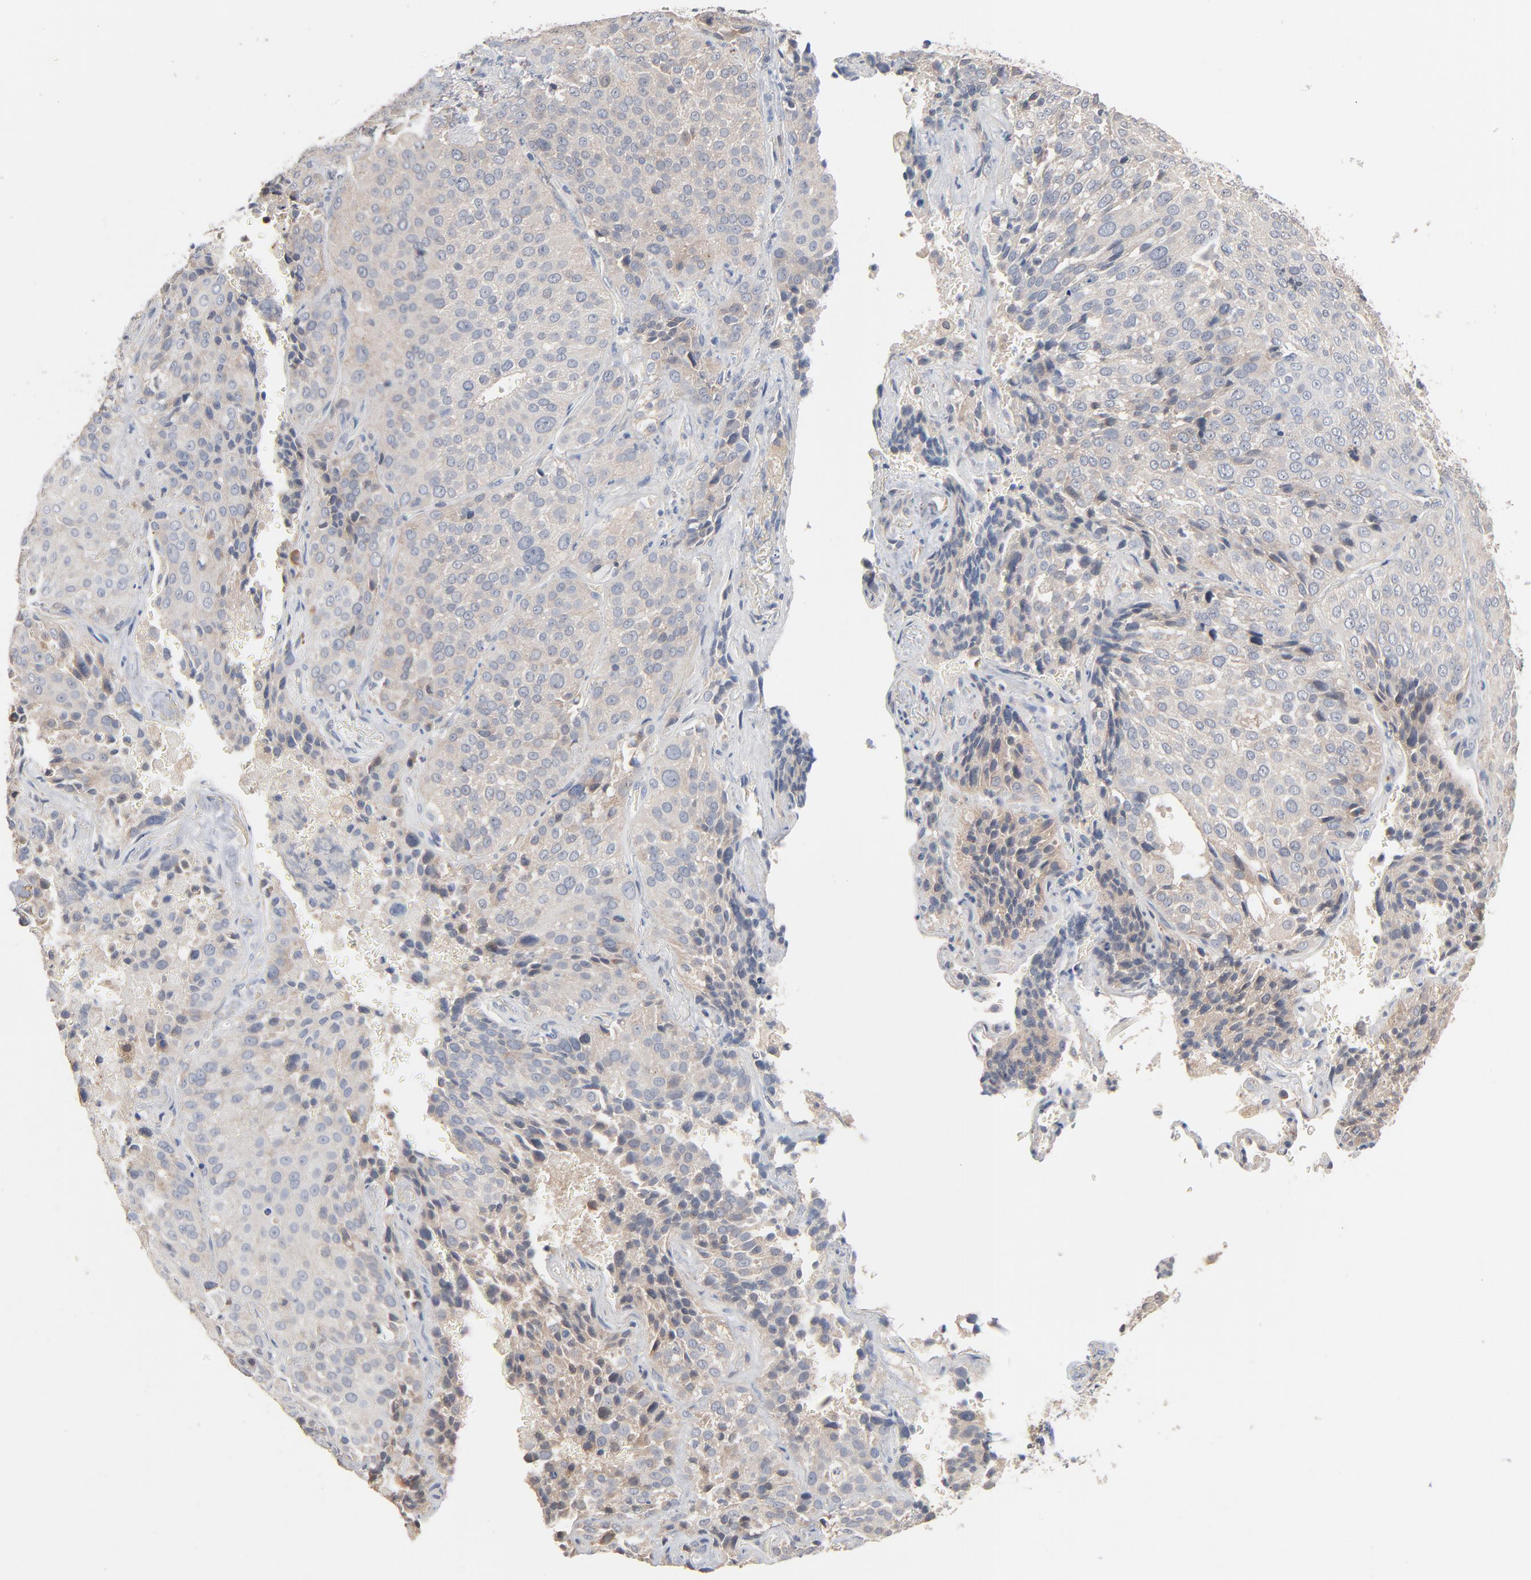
{"staining": {"intensity": "negative", "quantity": "none", "location": "none"}, "tissue": "lung cancer", "cell_type": "Tumor cells", "image_type": "cancer", "snomed": [{"axis": "morphology", "description": "Squamous cell carcinoma, NOS"}, {"axis": "topography", "description": "Lung"}], "caption": "Tumor cells are negative for protein expression in human squamous cell carcinoma (lung). The staining is performed using DAB (3,3'-diaminobenzidine) brown chromogen with nuclei counter-stained in using hematoxylin.", "gene": "ZDHHC8", "patient": {"sex": "male", "age": 54}}